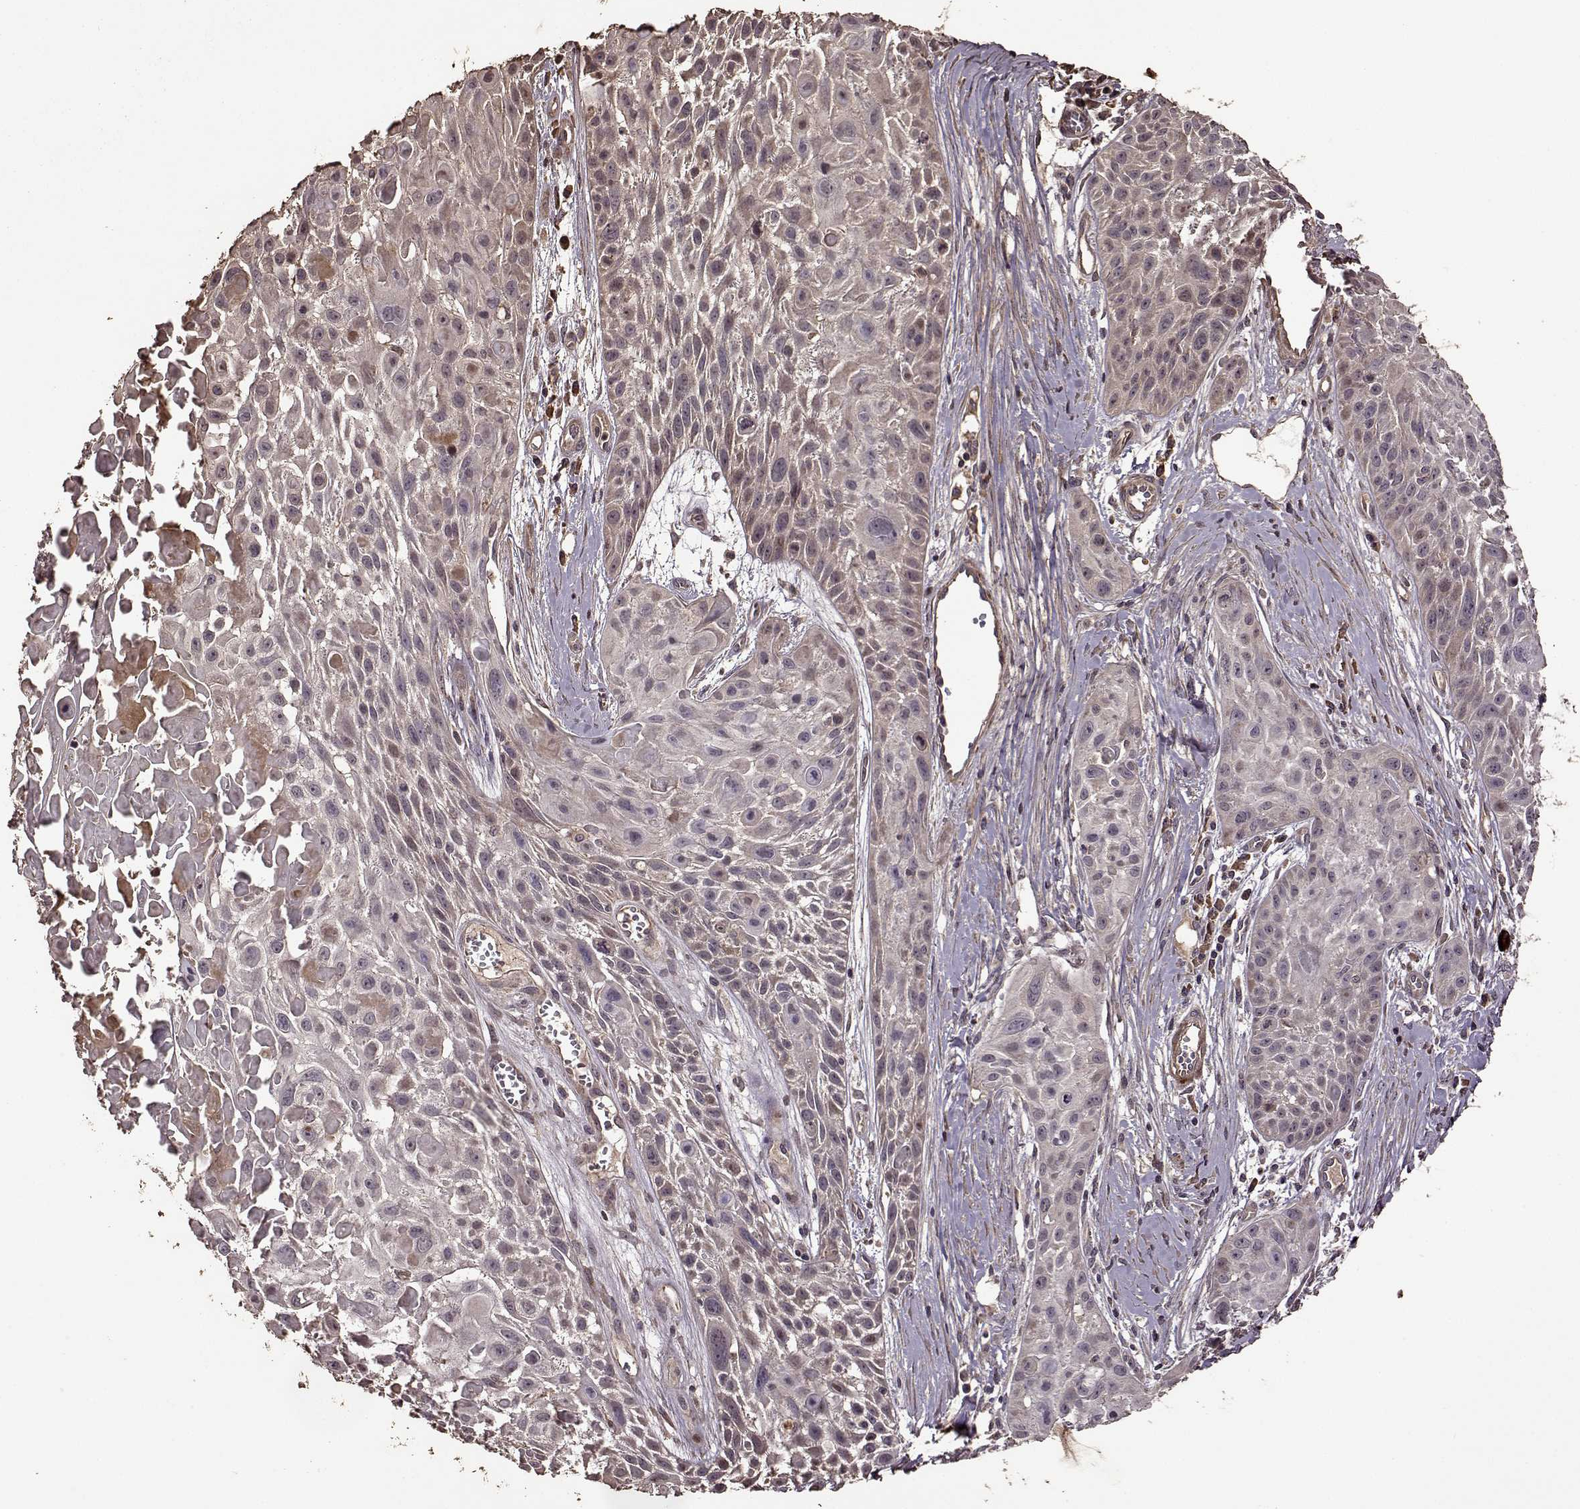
{"staining": {"intensity": "weak", "quantity": "<25%", "location": "cytoplasmic/membranous"}, "tissue": "skin cancer", "cell_type": "Tumor cells", "image_type": "cancer", "snomed": [{"axis": "morphology", "description": "Squamous cell carcinoma, NOS"}, {"axis": "topography", "description": "Skin"}, {"axis": "topography", "description": "Anal"}], "caption": "Skin cancer (squamous cell carcinoma) was stained to show a protein in brown. There is no significant expression in tumor cells. (Brightfield microscopy of DAB IHC at high magnification).", "gene": "FBXW11", "patient": {"sex": "female", "age": 75}}